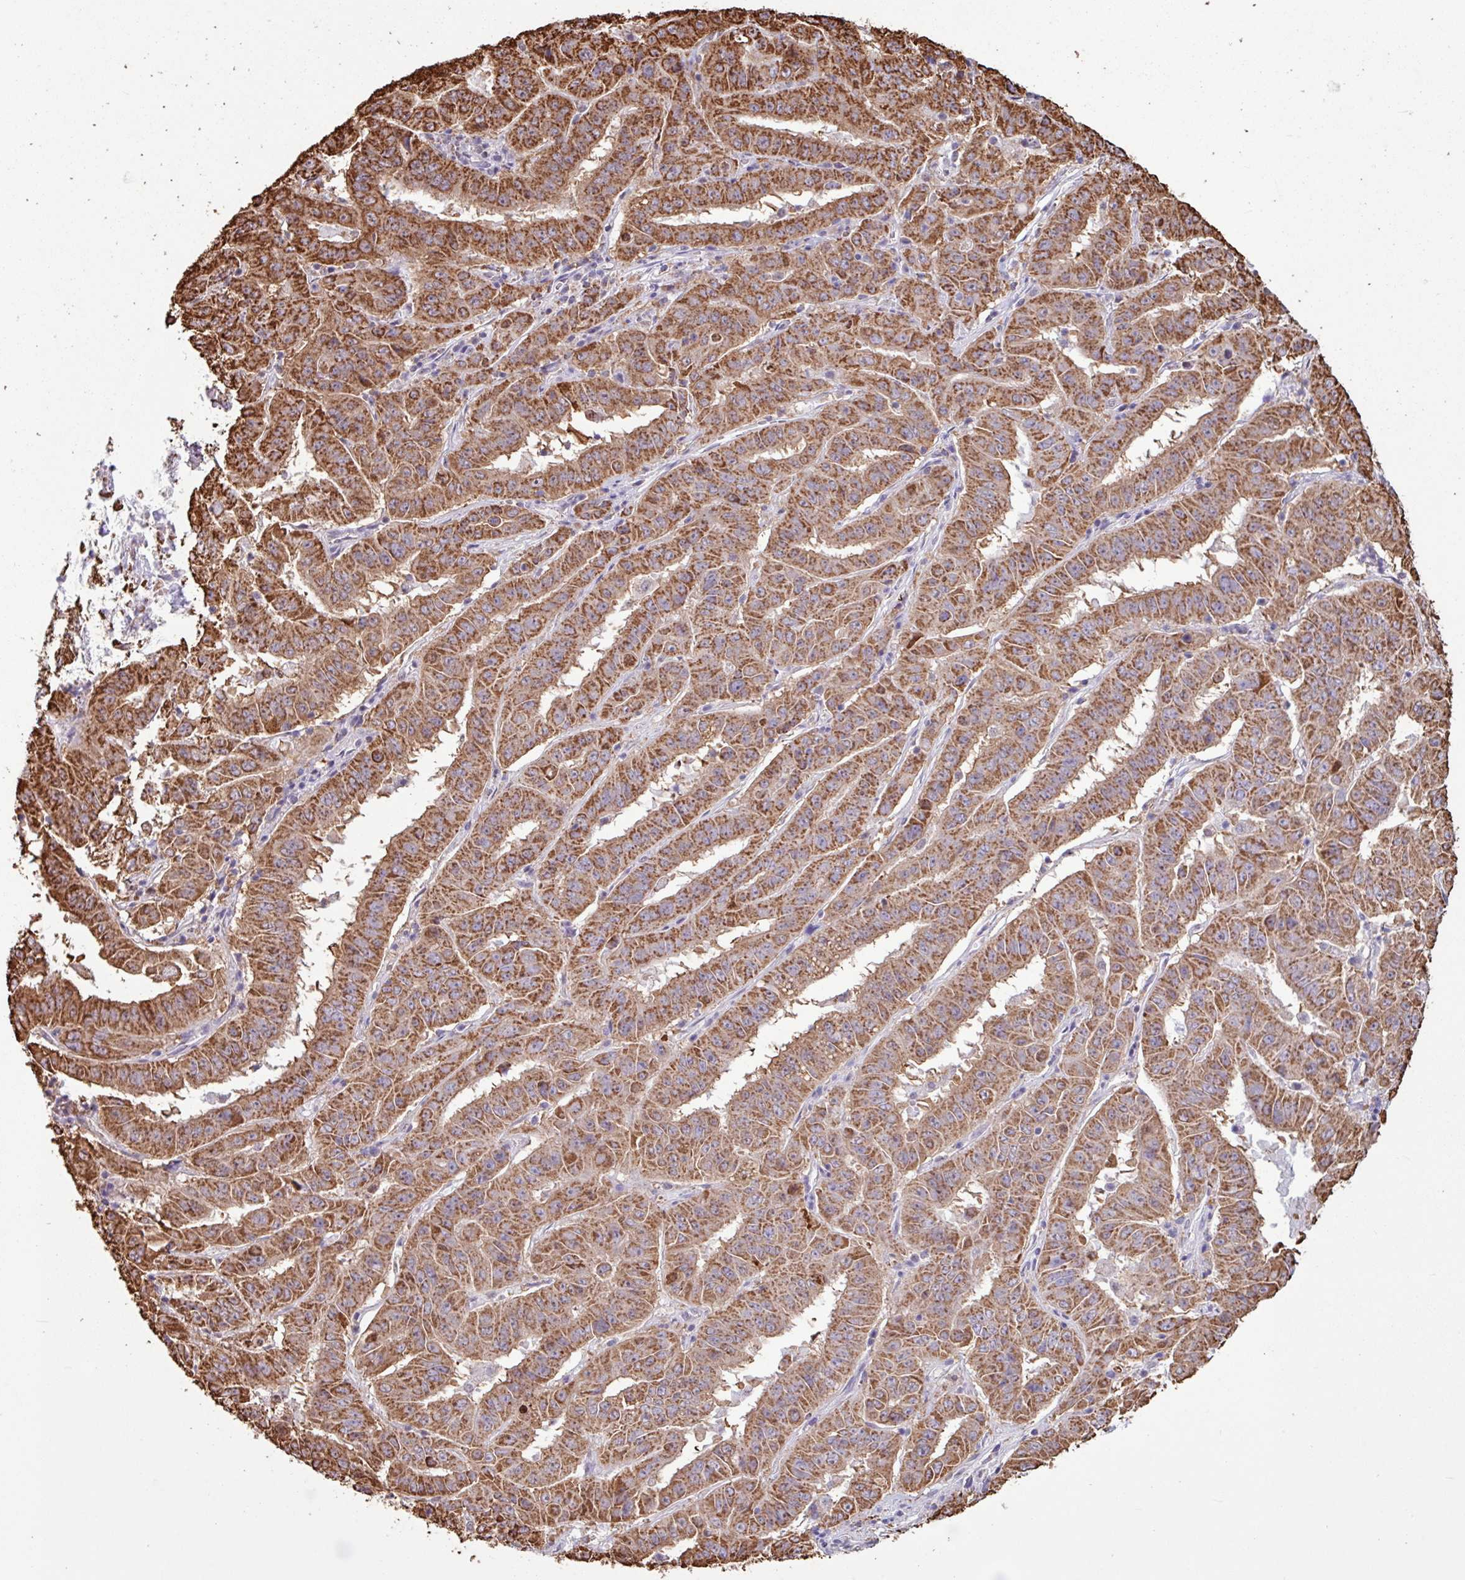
{"staining": {"intensity": "strong", "quantity": ">75%", "location": "cytoplasmic/membranous"}, "tissue": "pancreatic cancer", "cell_type": "Tumor cells", "image_type": "cancer", "snomed": [{"axis": "morphology", "description": "Adenocarcinoma, NOS"}, {"axis": "topography", "description": "Pancreas"}], "caption": "Immunohistochemical staining of human pancreatic adenocarcinoma exhibits high levels of strong cytoplasmic/membranous protein expression in approximately >75% of tumor cells. (DAB (3,3'-diaminobenzidine) = brown stain, brightfield microscopy at high magnification).", "gene": "ALG8", "patient": {"sex": "male", "age": 63}}